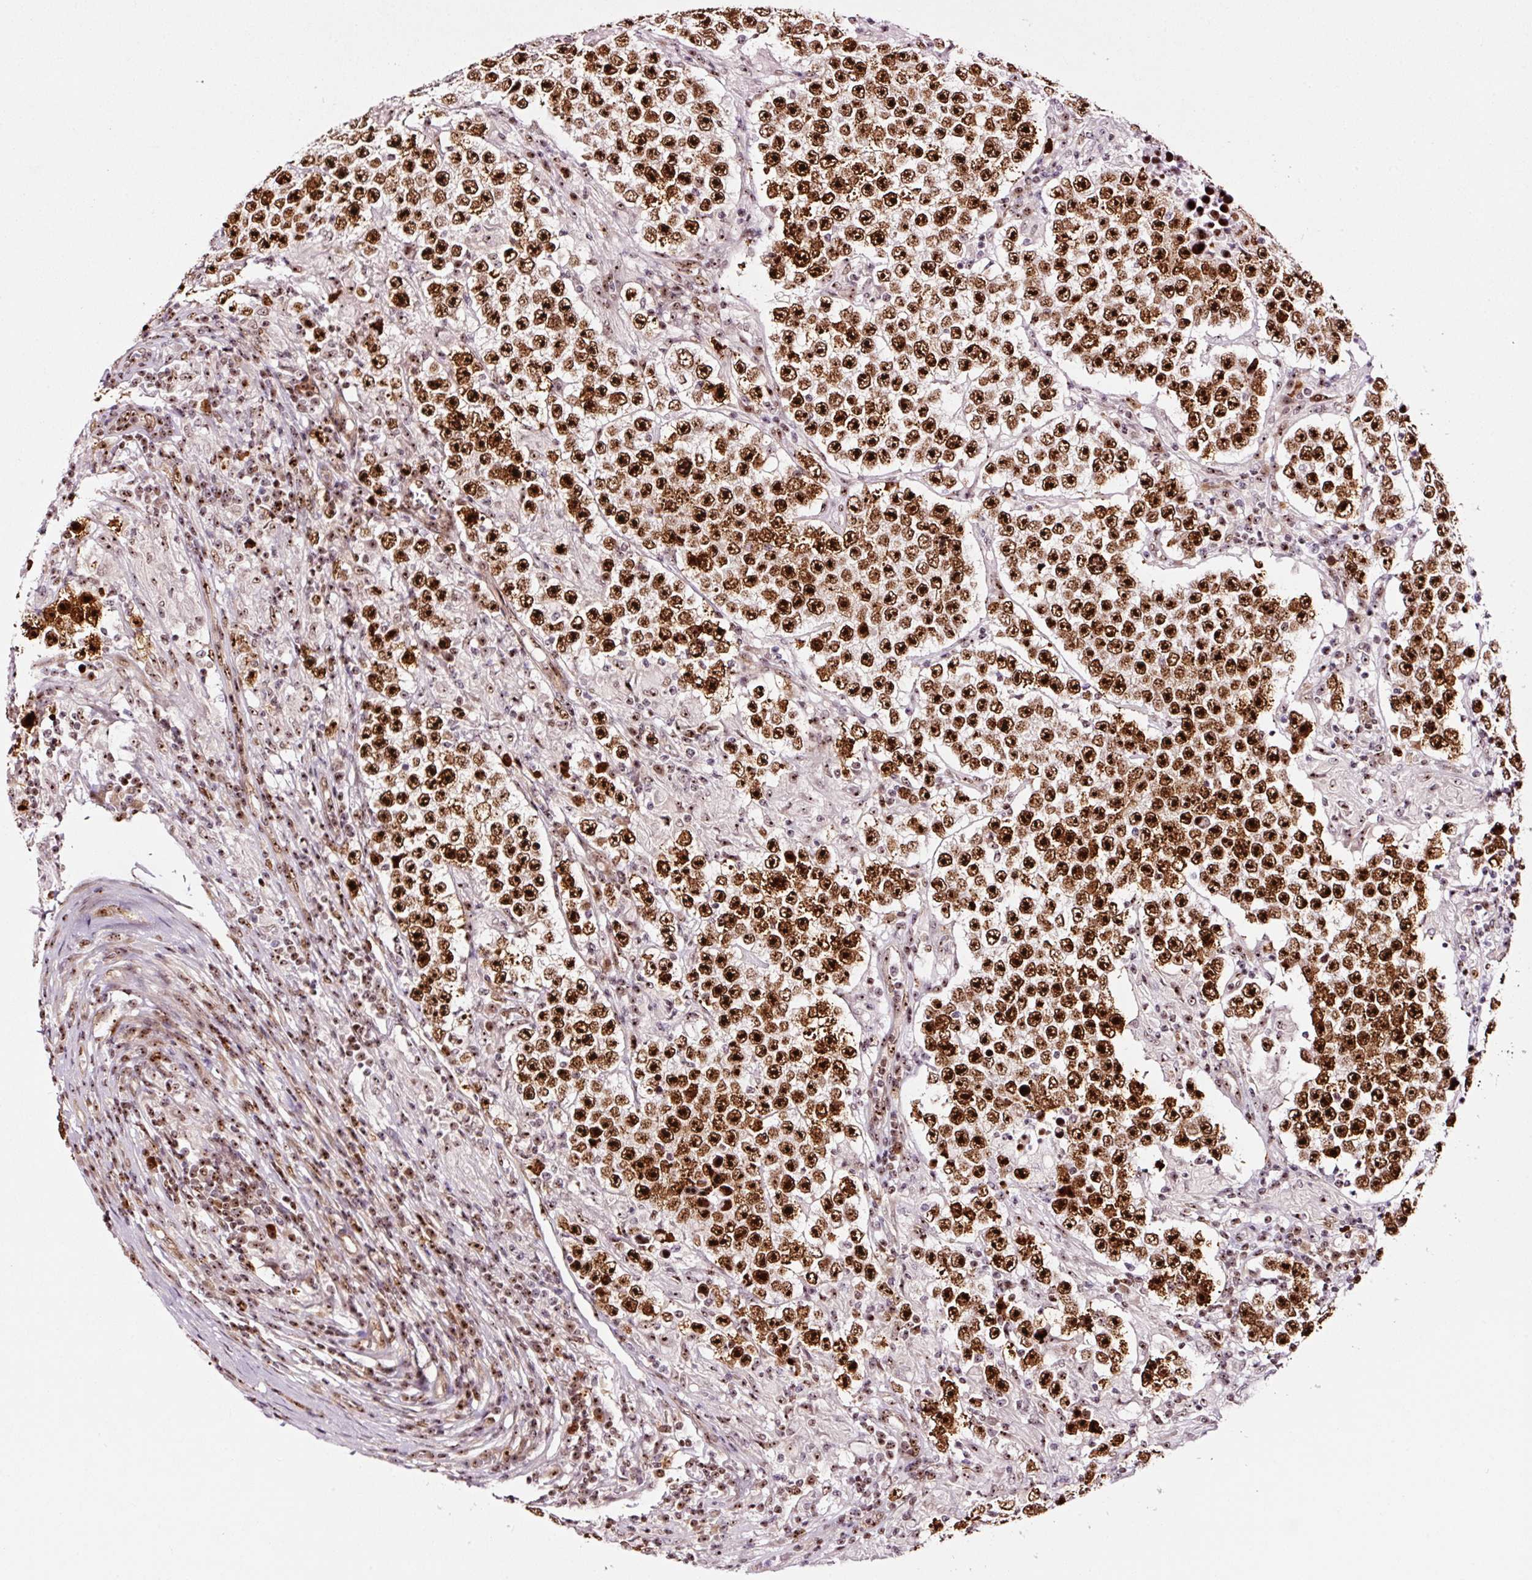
{"staining": {"intensity": "strong", "quantity": ">75%", "location": "nuclear"}, "tissue": "testis cancer", "cell_type": "Tumor cells", "image_type": "cancer", "snomed": [{"axis": "morphology", "description": "Normal tissue, NOS"}, {"axis": "morphology", "description": "Urothelial carcinoma, High grade"}, {"axis": "morphology", "description": "Seminoma, NOS"}, {"axis": "morphology", "description": "Carcinoma, Embryonal, NOS"}, {"axis": "topography", "description": "Urinary bladder"}, {"axis": "topography", "description": "Testis"}], "caption": "A high-resolution micrograph shows immunohistochemistry (IHC) staining of testis high-grade urothelial carcinoma, which displays strong nuclear positivity in approximately >75% of tumor cells. (DAB (3,3'-diaminobenzidine) IHC with brightfield microscopy, high magnification).", "gene": "GNL3", "patient": {"sex": "male", "age": 41}}